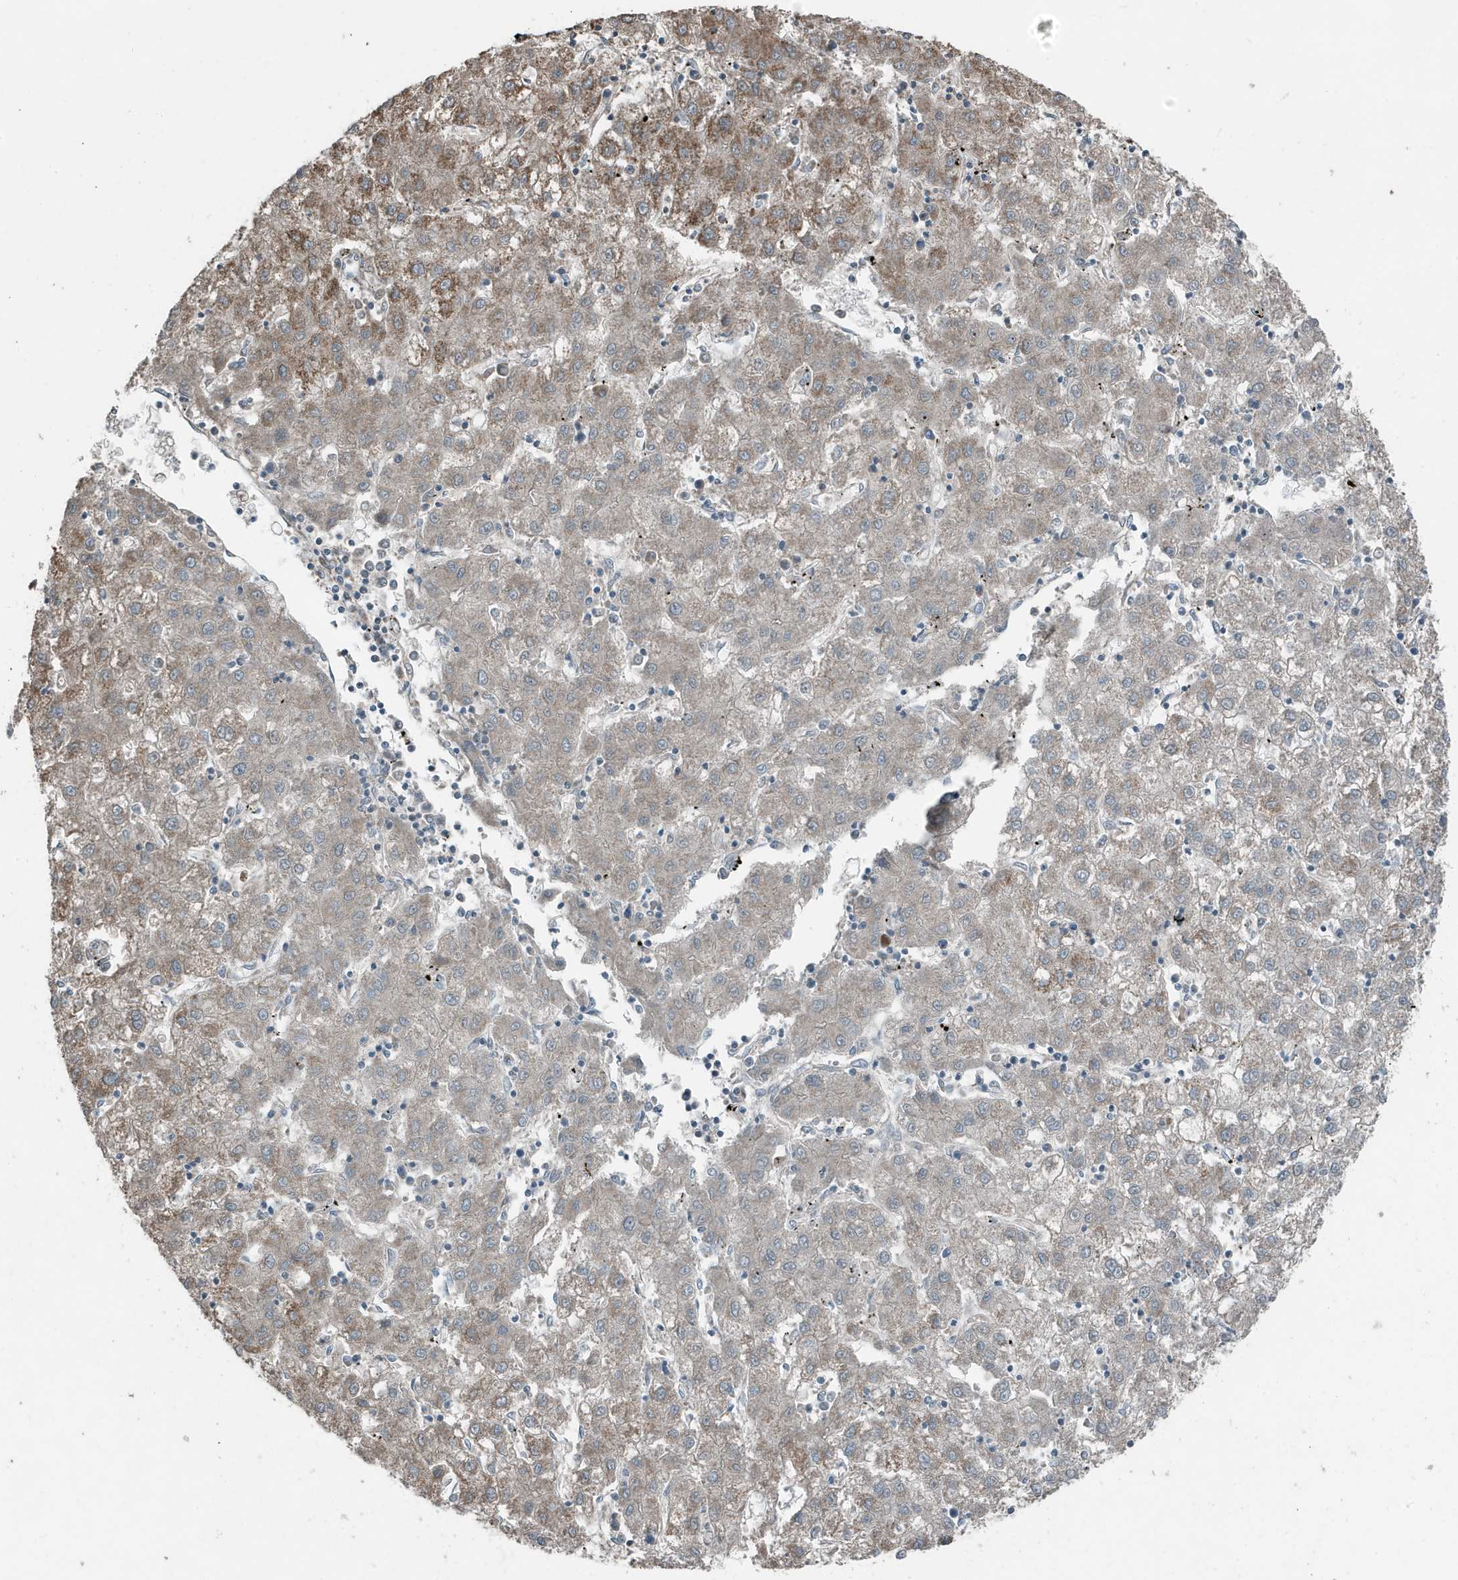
{"staining": {"intensity": "moderate", "quantity": "25%-75%", "location": "cytoplasmic/membranous"}, "tissue": "liver cancer", "cell_type": "Tumor cells", "image_type": "cancer", "snomed": [{"axis": "morphology", "description": "Carcinoma, Hepatocellular, NOS"}, {"axis": "topography", "description": "Liver"}], "caption": "Immunohistochemical staining of human liver cancer (hepatocellular carcinoma) displays moderate cytoplasmic/membranous protein staining in about 25%-75% of tumor cells. (DAB IHC with brightfield microscopy, high magnification).", "gene": "MT-CYB", "patient": {"sex": "male", "age": 72}}